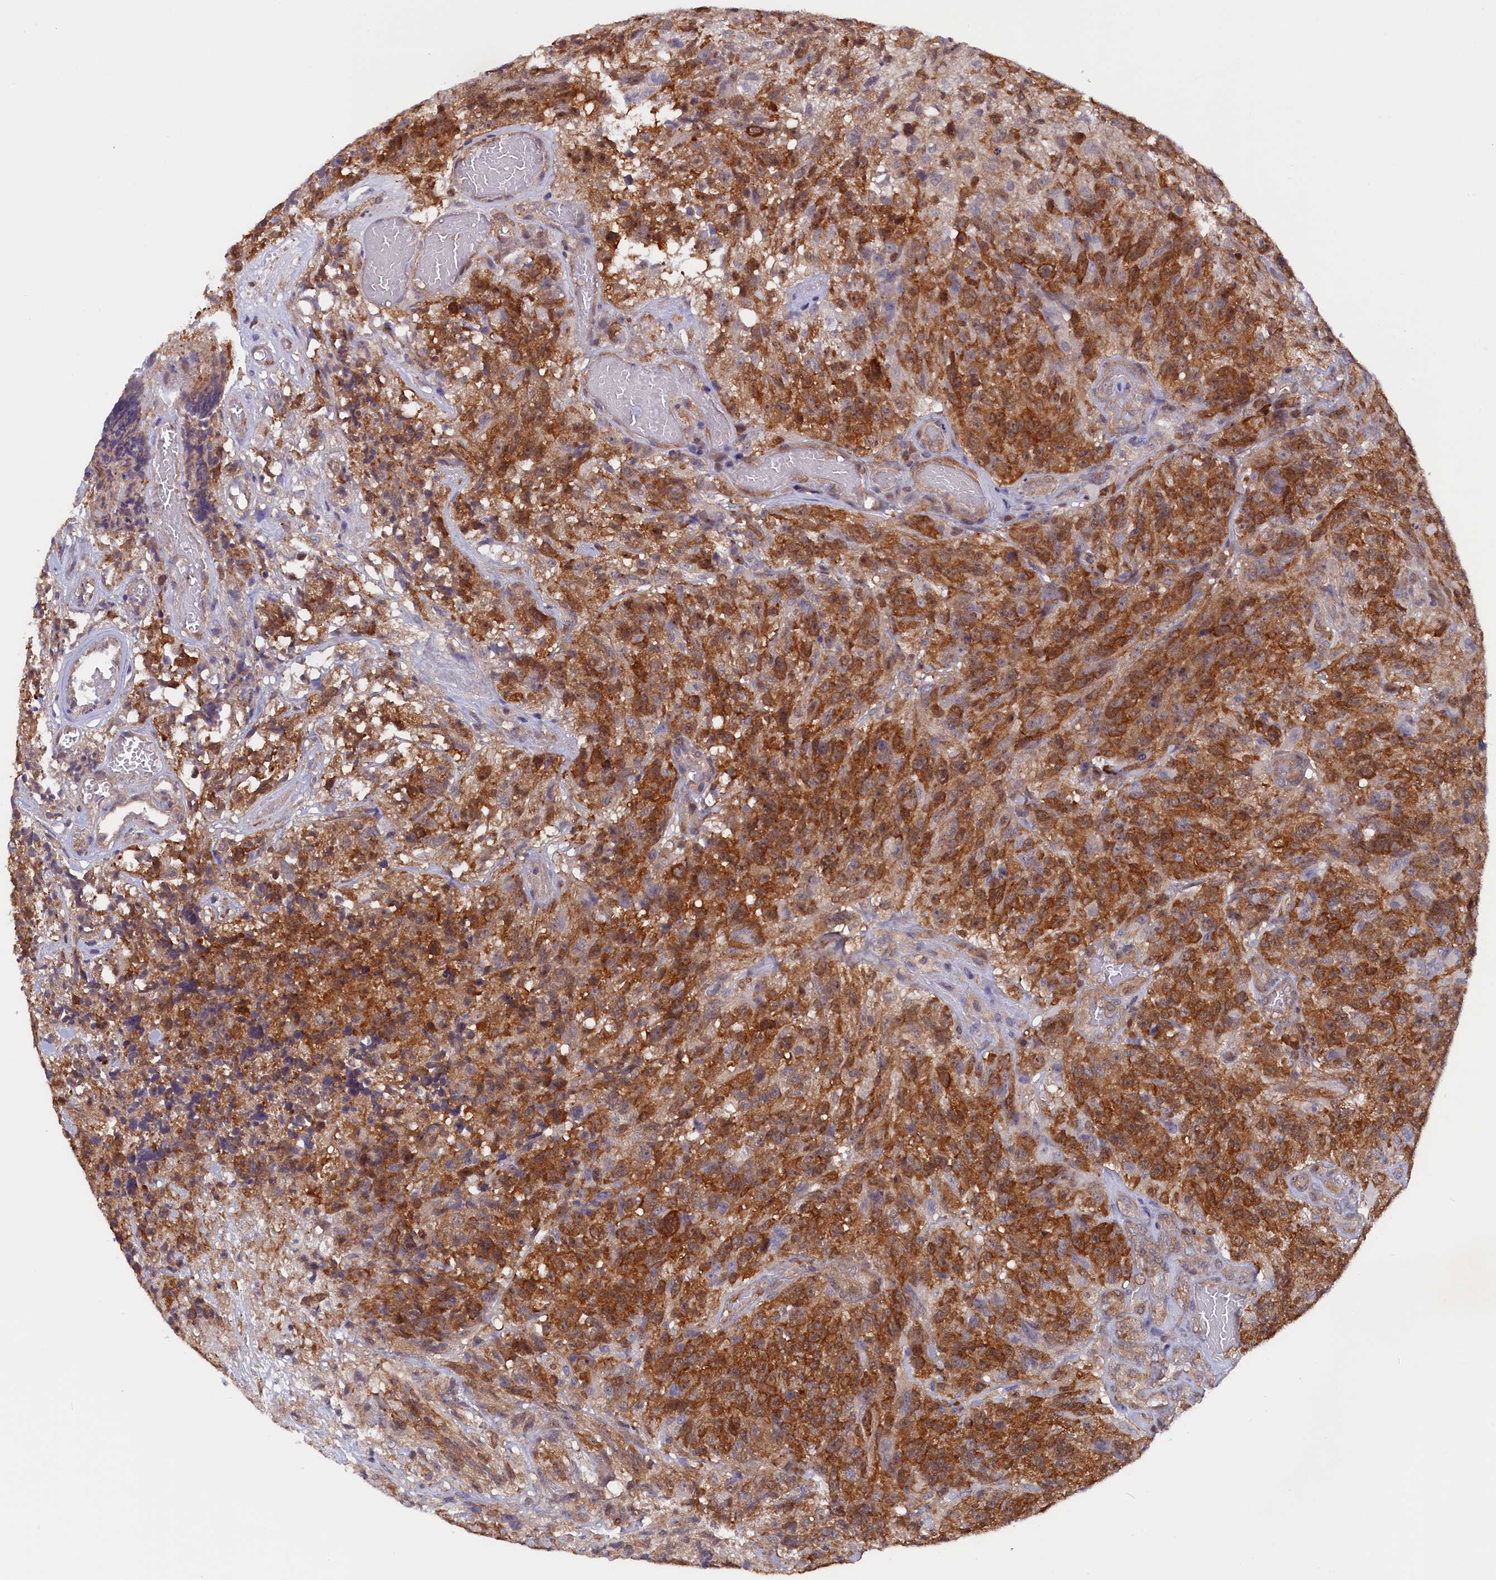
{"staining": {"intensity": "strong", "quantity": ">75%", "location": "cytoplasmic/membranous"}, "tissue": "glioma", "cell_type": "Tumor cells", "image_type": "cancer", "snomed": [{"axis": "morphology", "description": "Glioma, malignant, High grade"}, {"axis": "topography", "description": "Brain"}], "caption": "Tumor cells exhibit high levels of strong cytoplasmic/membranous staining in about >75% of cells in human glioma.", "gene": "JPT2", "patient": {"sex": "male", "age": 69}}